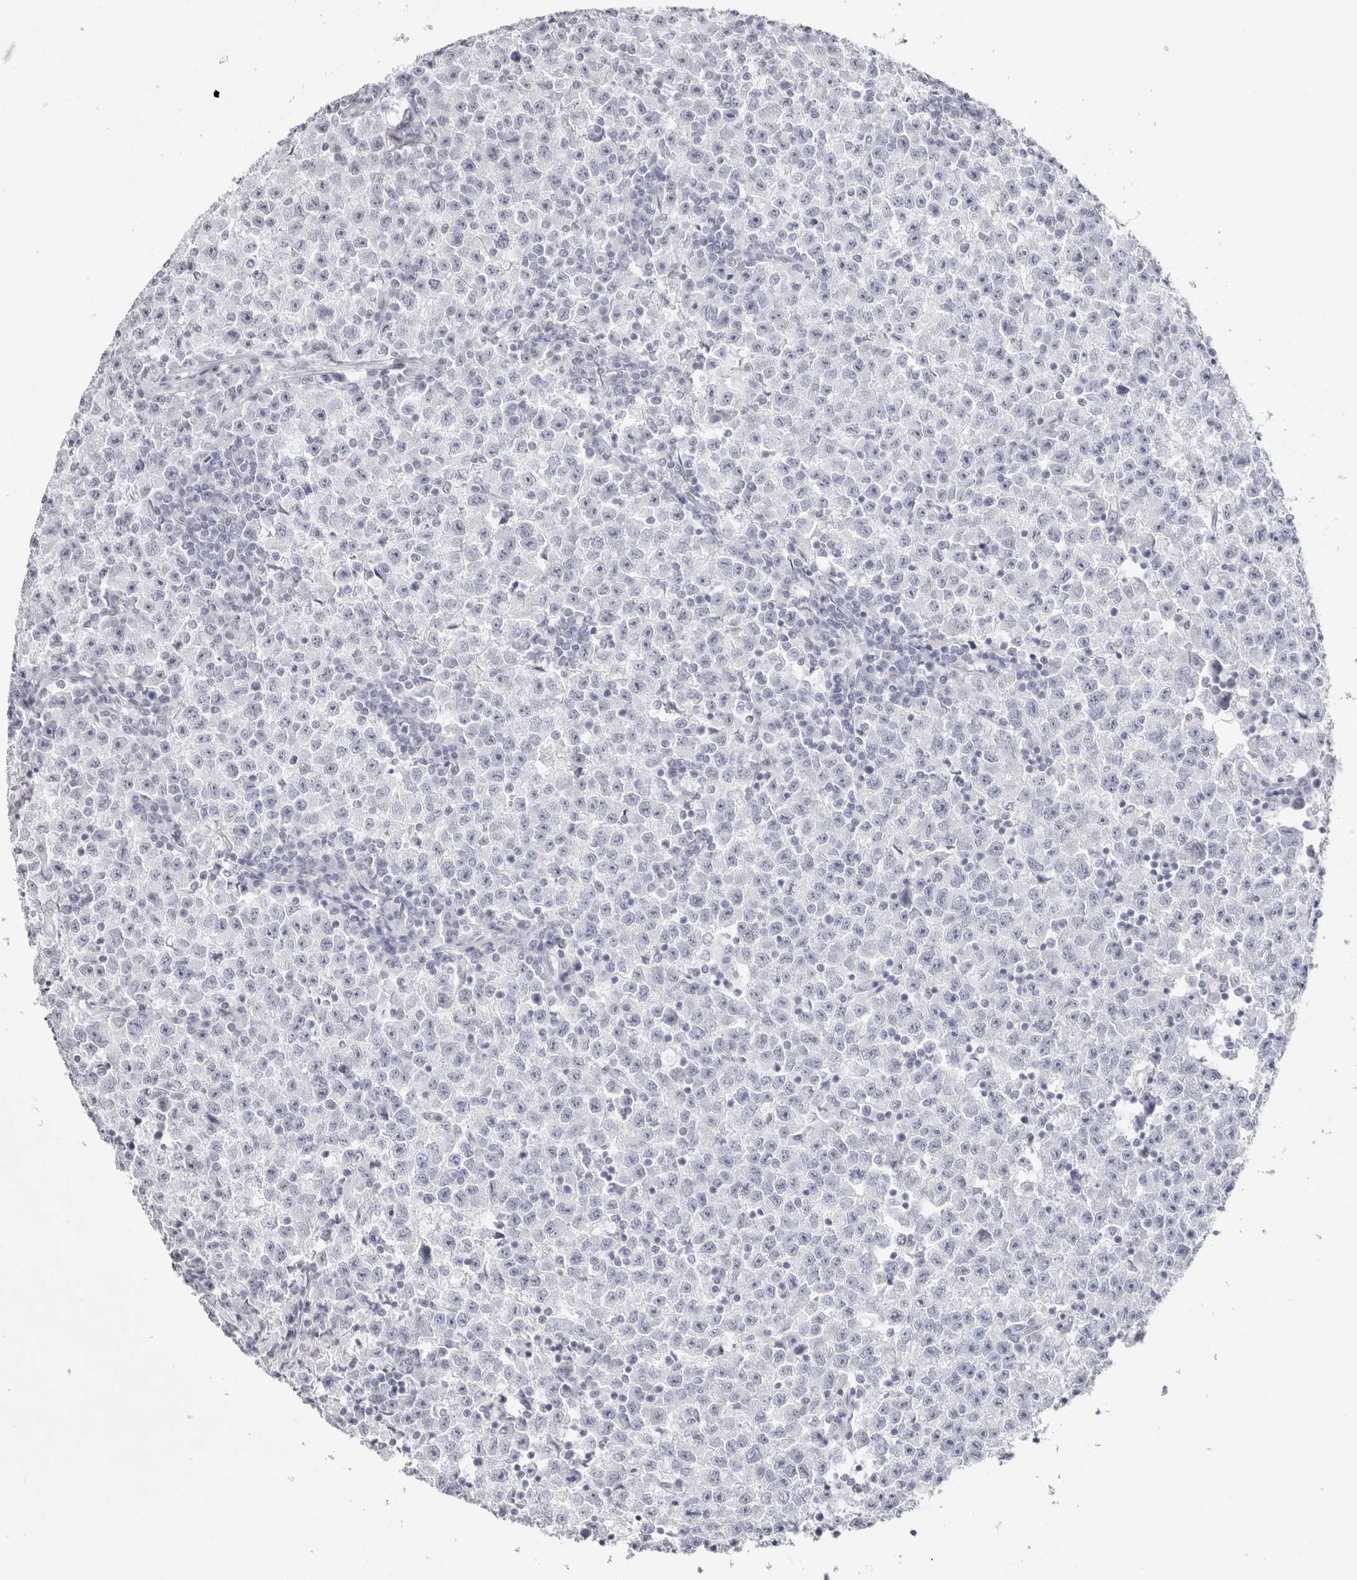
{"staining": {"intensity": "negative", "quantity": "none", "location": "none"}, "tissue": "testis cancer", "cell_type": "Tumor cells", "image_type": "cancer", "snomed": [{"axis": "morphology", "description": "Seminoma, NOS"}, {"axis": "topography", "description": "Testis"}], "caption": "Seminoma (testis) was stained to show a protein in brown. There is no significant positivity in tumor cells.", "gene": "GARIN1A", "patient": {"sex": "male", "age": 22}}